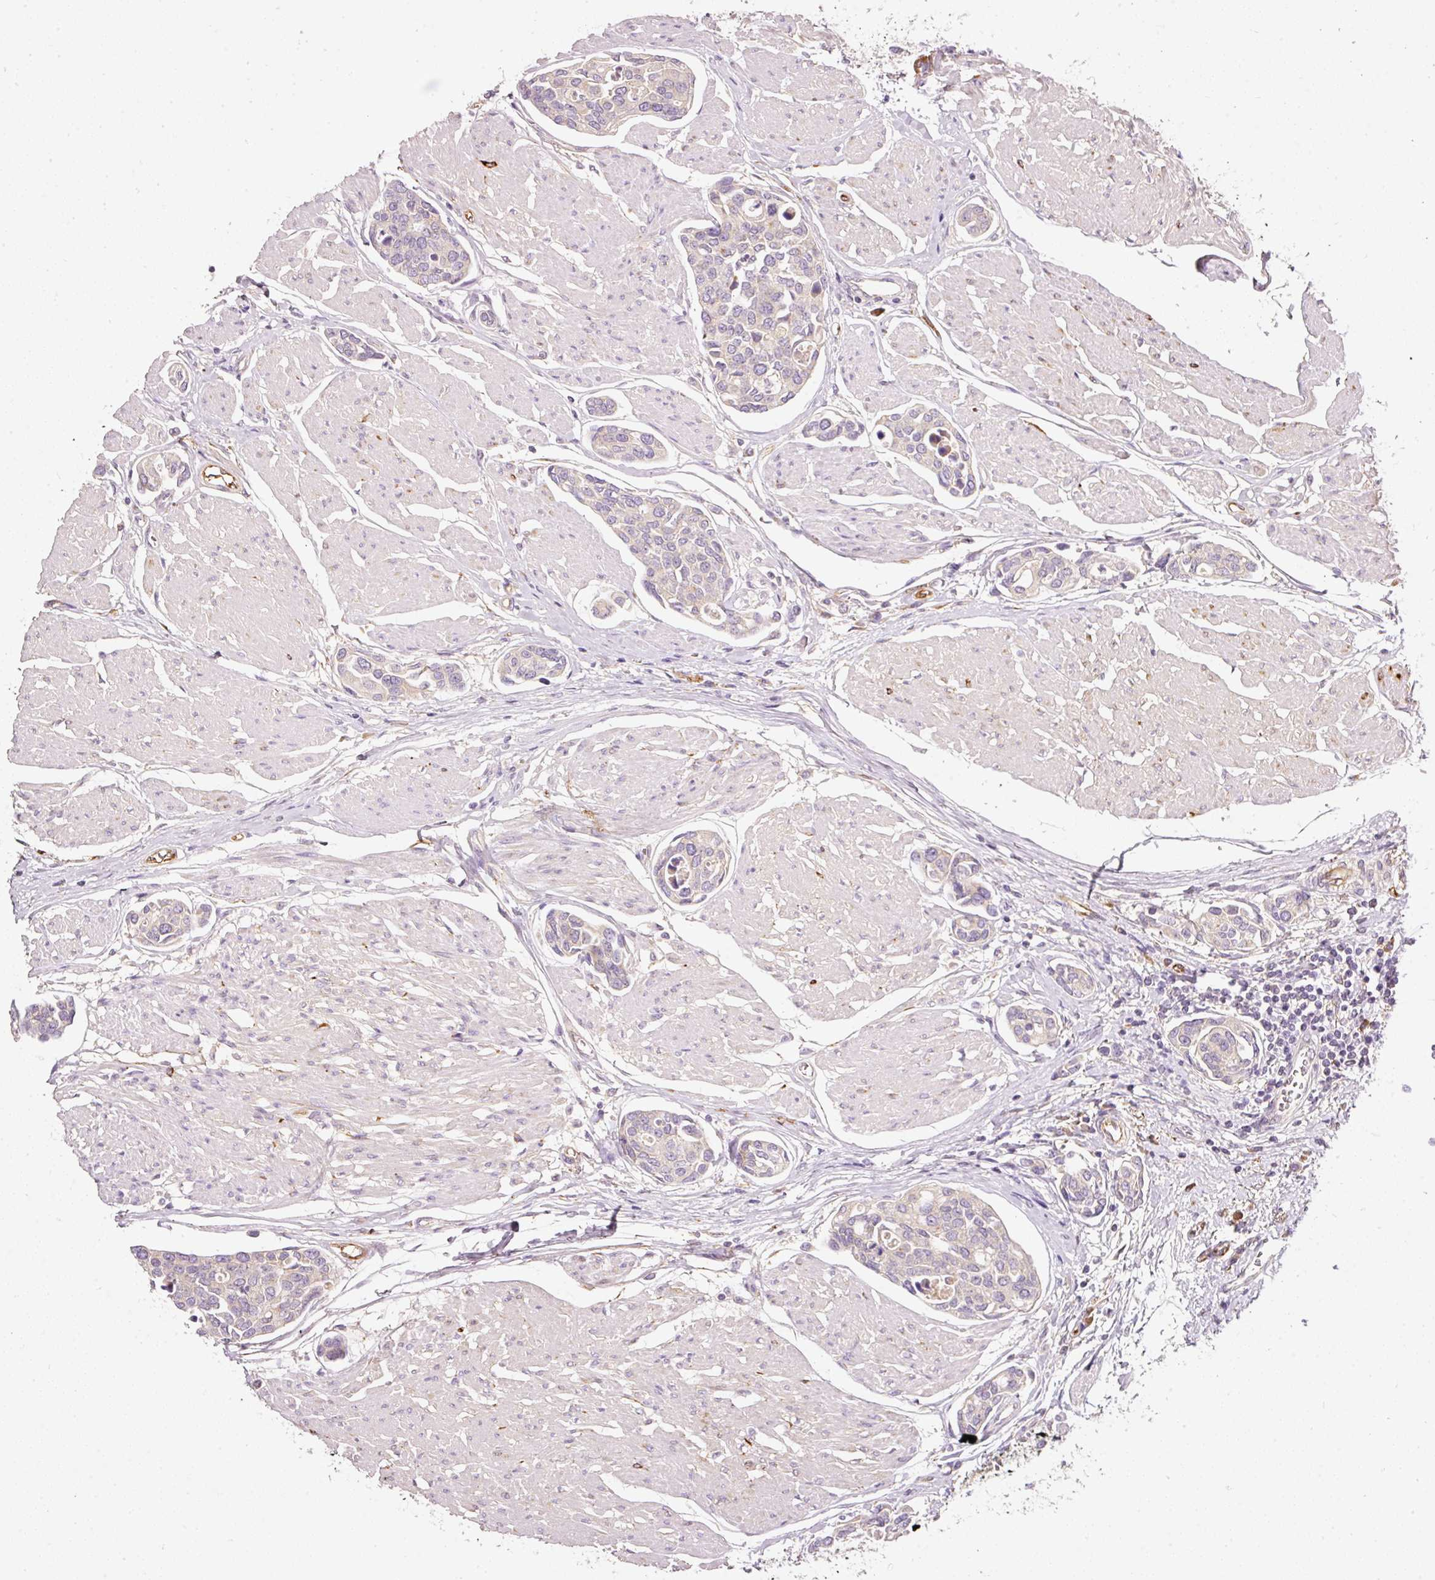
{"staining": {"intensity": "negative", "quantity": "none", "location": "none"}, "tissue": "urothelial cancer", "cell_type": "Tumor cells", "image_type": "cancer", "snomed": [{"axis": "morphology", "description": "Urothelial carcinoma, High grade"}, {"axis": "topography", "description": "Urinary bladder"}], "caption": "This is an immunohistochemistry histopathology image of urothelial cancer. There is no positivity in tumor cells.", "gene": "RNF167", "patient": {"sex": "male", "age": 78}}